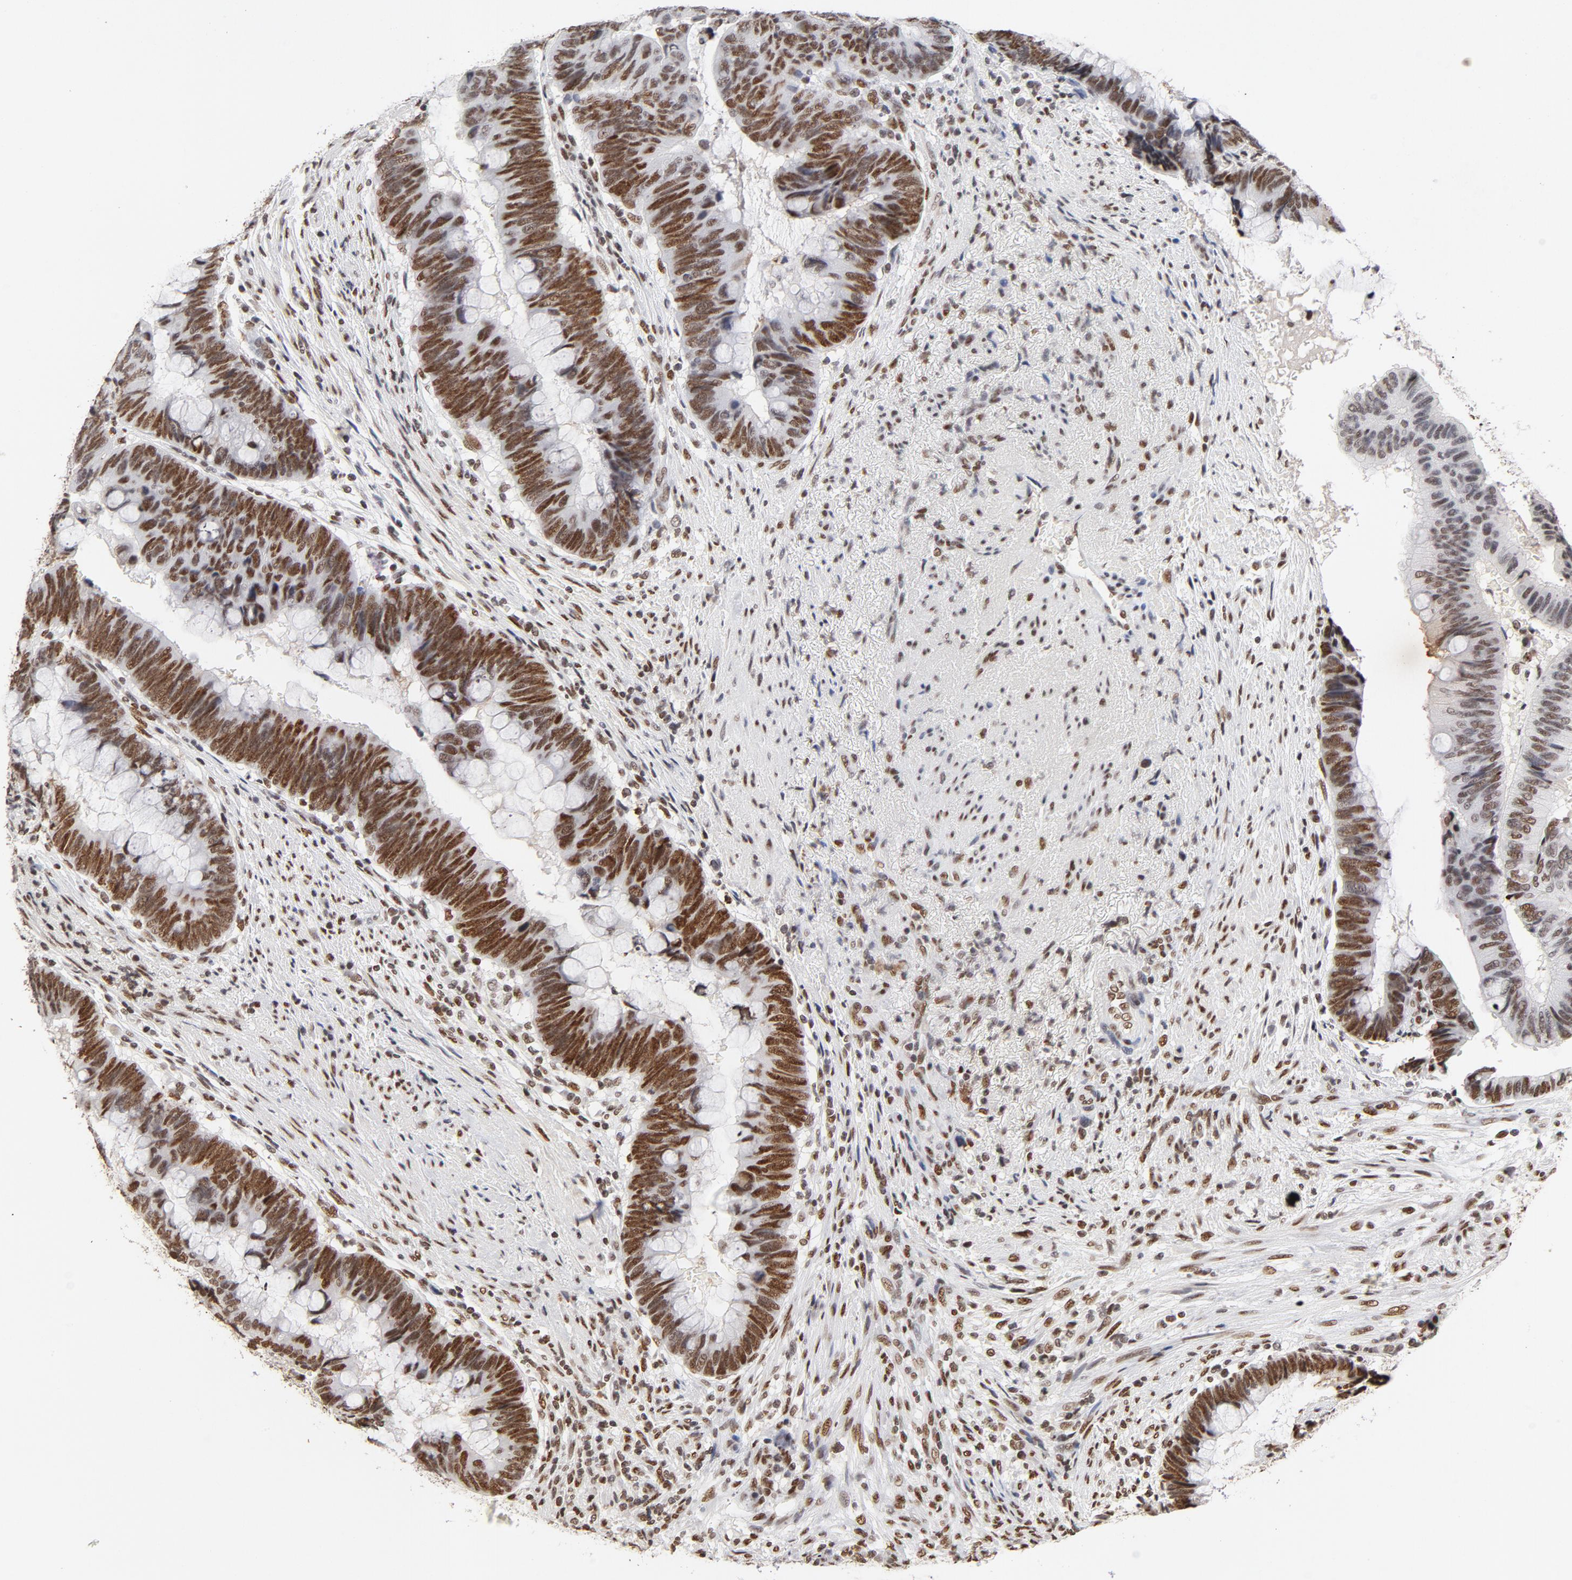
{"staining": {"intensity": "strong", "quantity": ">75%", "location": "nuclear"}, "tissue": "colorectal cancer", "cell_type": "Tumor cells", "image_type": "cancer", "snomed": [{"axis": "morphology", "description": "Normal tissue, NOS"}, {"axis": "morphology", "description": "Adenocarcinoma, NOS"}, {"axis": "topography", "description": "Rectum"}], "caption": "Colorectal adenocarcinoma stained with a brown dye displays strong nuclear positive positivity in about >75% of tumor cells.", "gene": "TP53BP1", "patient": {"sex": "male", "age": 92}}